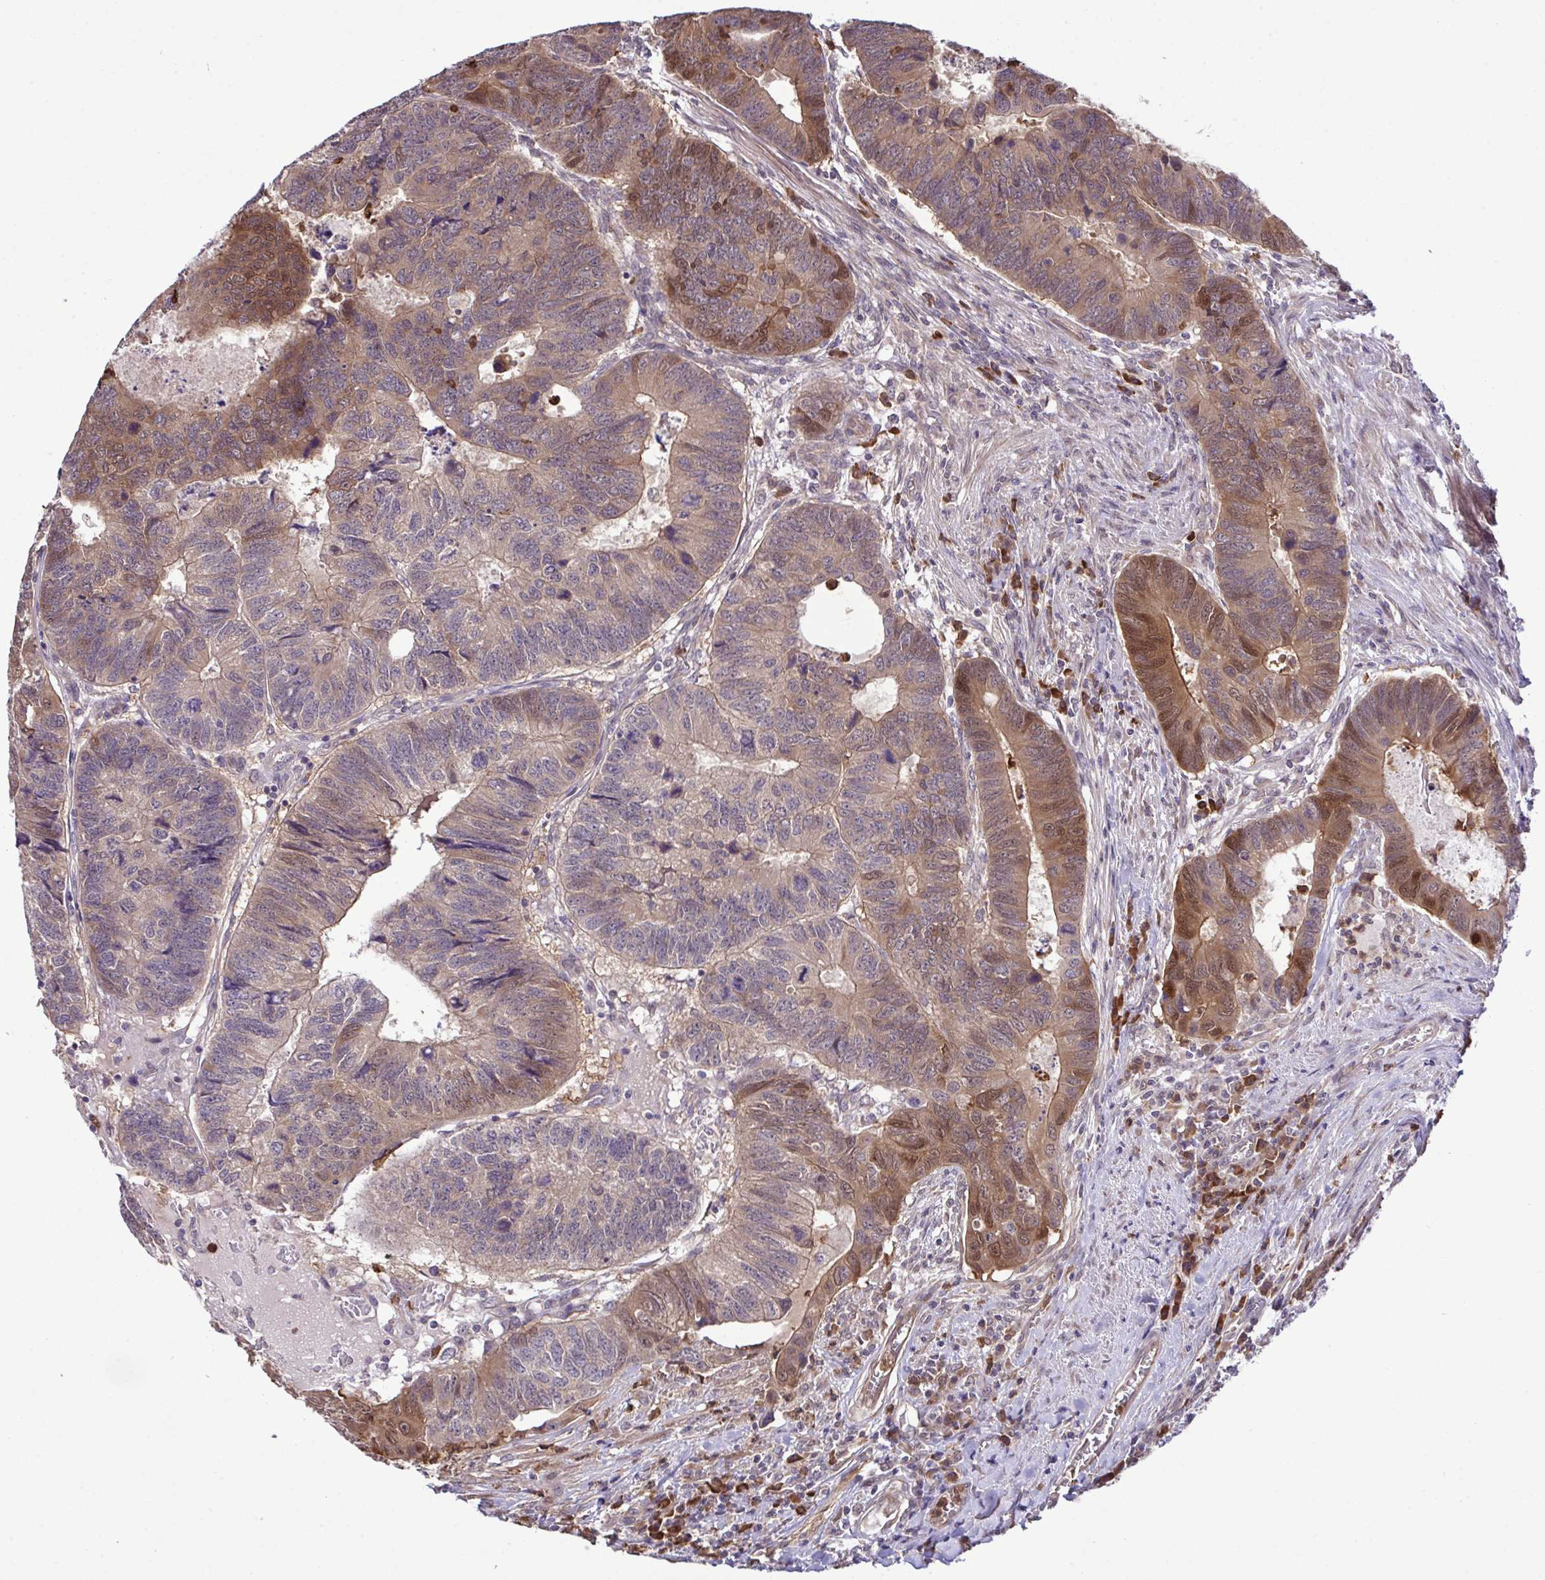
{"staining": {"intensity": "moderate", "quantity": "25%-75%", "location": "cytoplasmic/membranous,nuclear"}, "tissue": "colorectal cancer", "cell_type": "Tumor cells", "image_type": "cancer", "snomed": [{"axis": "morphology", "description": "Adenocarcinoma, NOS"}, {"axis": "topography", "description": "Colon"}], "caption": "IHC (DAB (3,3'-diaminobenzidine)) staining of human colorectal cancer (adenocarcinoma) displays moderate cytoplasmic/membranous and nuclear protein positivity in approximately 25%-75% of tumor cells.", "gene": "CMPK1", "patient": {"sex": "male", "age": 62}}